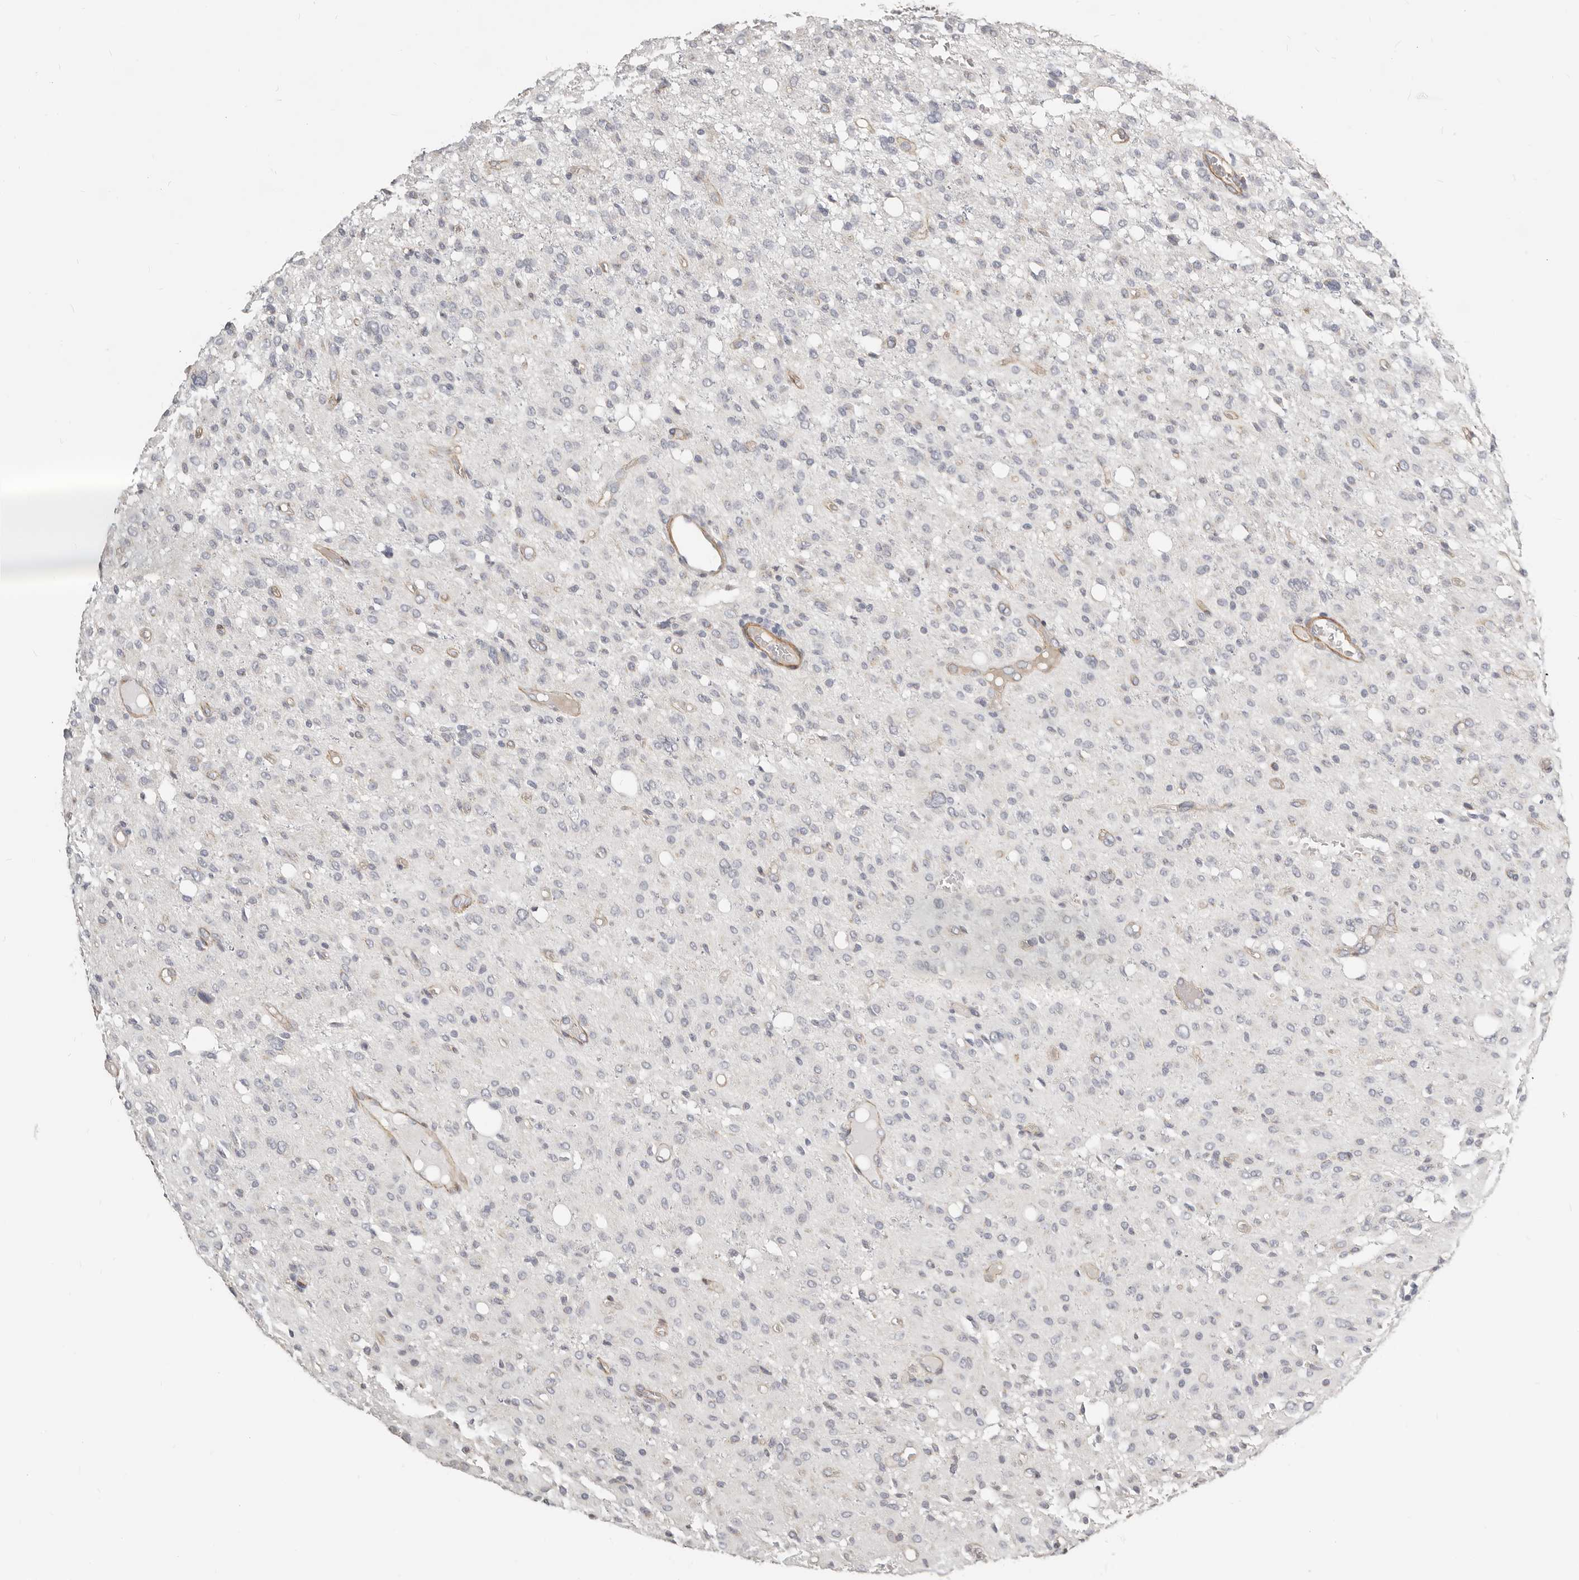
{"staining": {"intensity": "negative", "quantity": "none", "location": "none"}, "tissue": "glioma", "cell_type": "Tumor cells", "image_type": "cancer", "snomed": [{"axis": "morphology", "description": "Glioma, malignant, High grade"}, {"axis": "topography", "description": "Brain"}], "caption": "IHC image of neoplastic tissue: human glioma stained with DAB reveals no significant protein expression in tumor cells.", "gene": "RABAC1", "patient": {"sex": "female", "age": 59}}